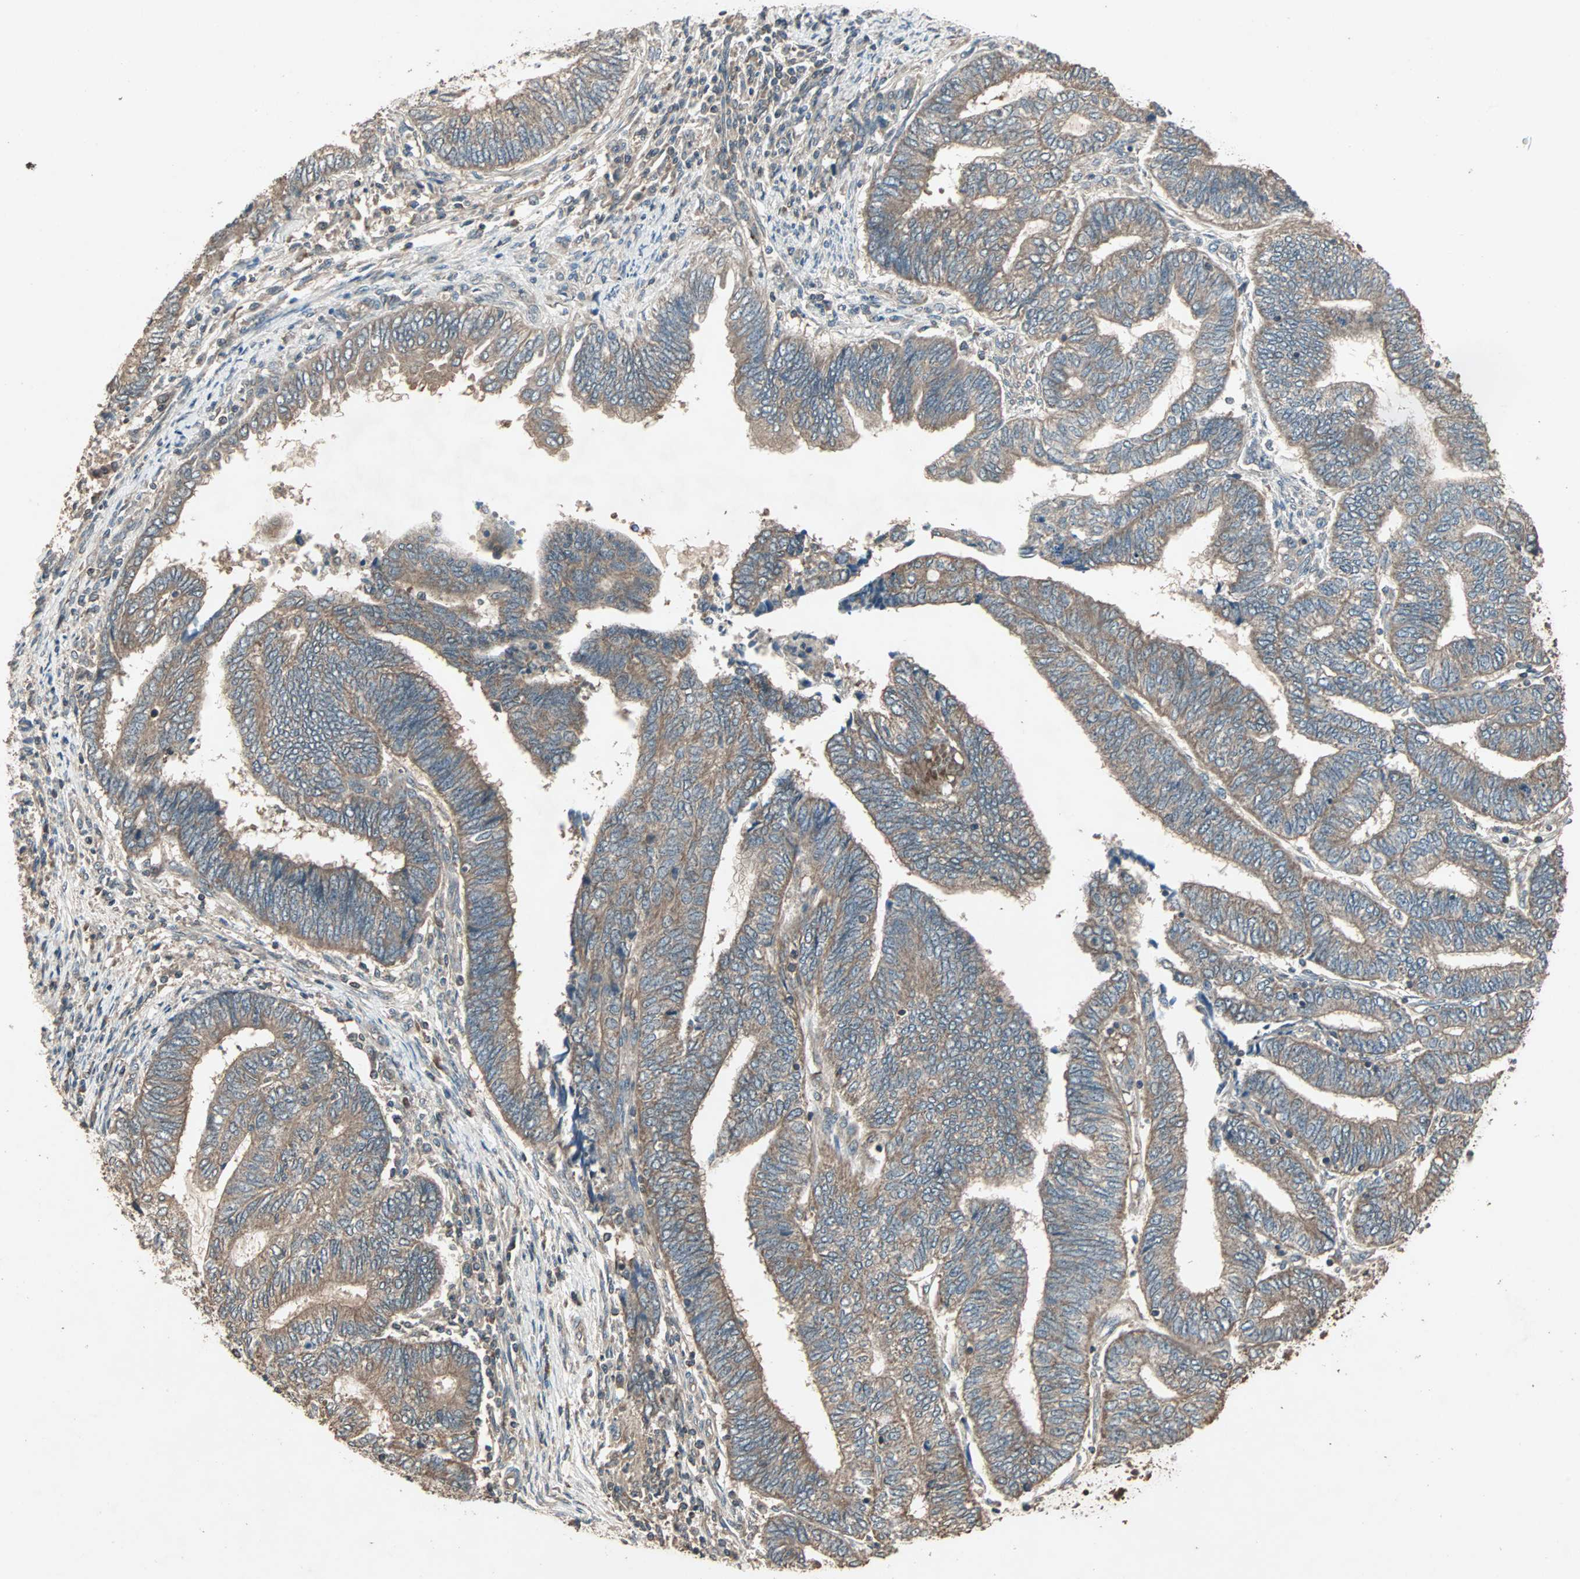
{"staining": {"intensity": "moderate", "quantity": ">75%", "location": "cytoplasmic/membranous"}, "tissue": "endometrial cancer", "cell_type": "Tumor cells", "image_type": "cancer", "snomed": [{"axis": "morphology", "description": "Adenocarcinoma, NOS"}, {"axis": "topography", "description": "Uterus"}, {"axis": "topography", "description": "Endometrium"}], "caption": "An image showing moderate cytoplasmic/membranous positivity in about >75% of tumor cells in endometrial cancer, as visualized by brown immunohistochemical staining.", "gene": "UBAC1", "patient": {"sex": "female", "age": 70}}